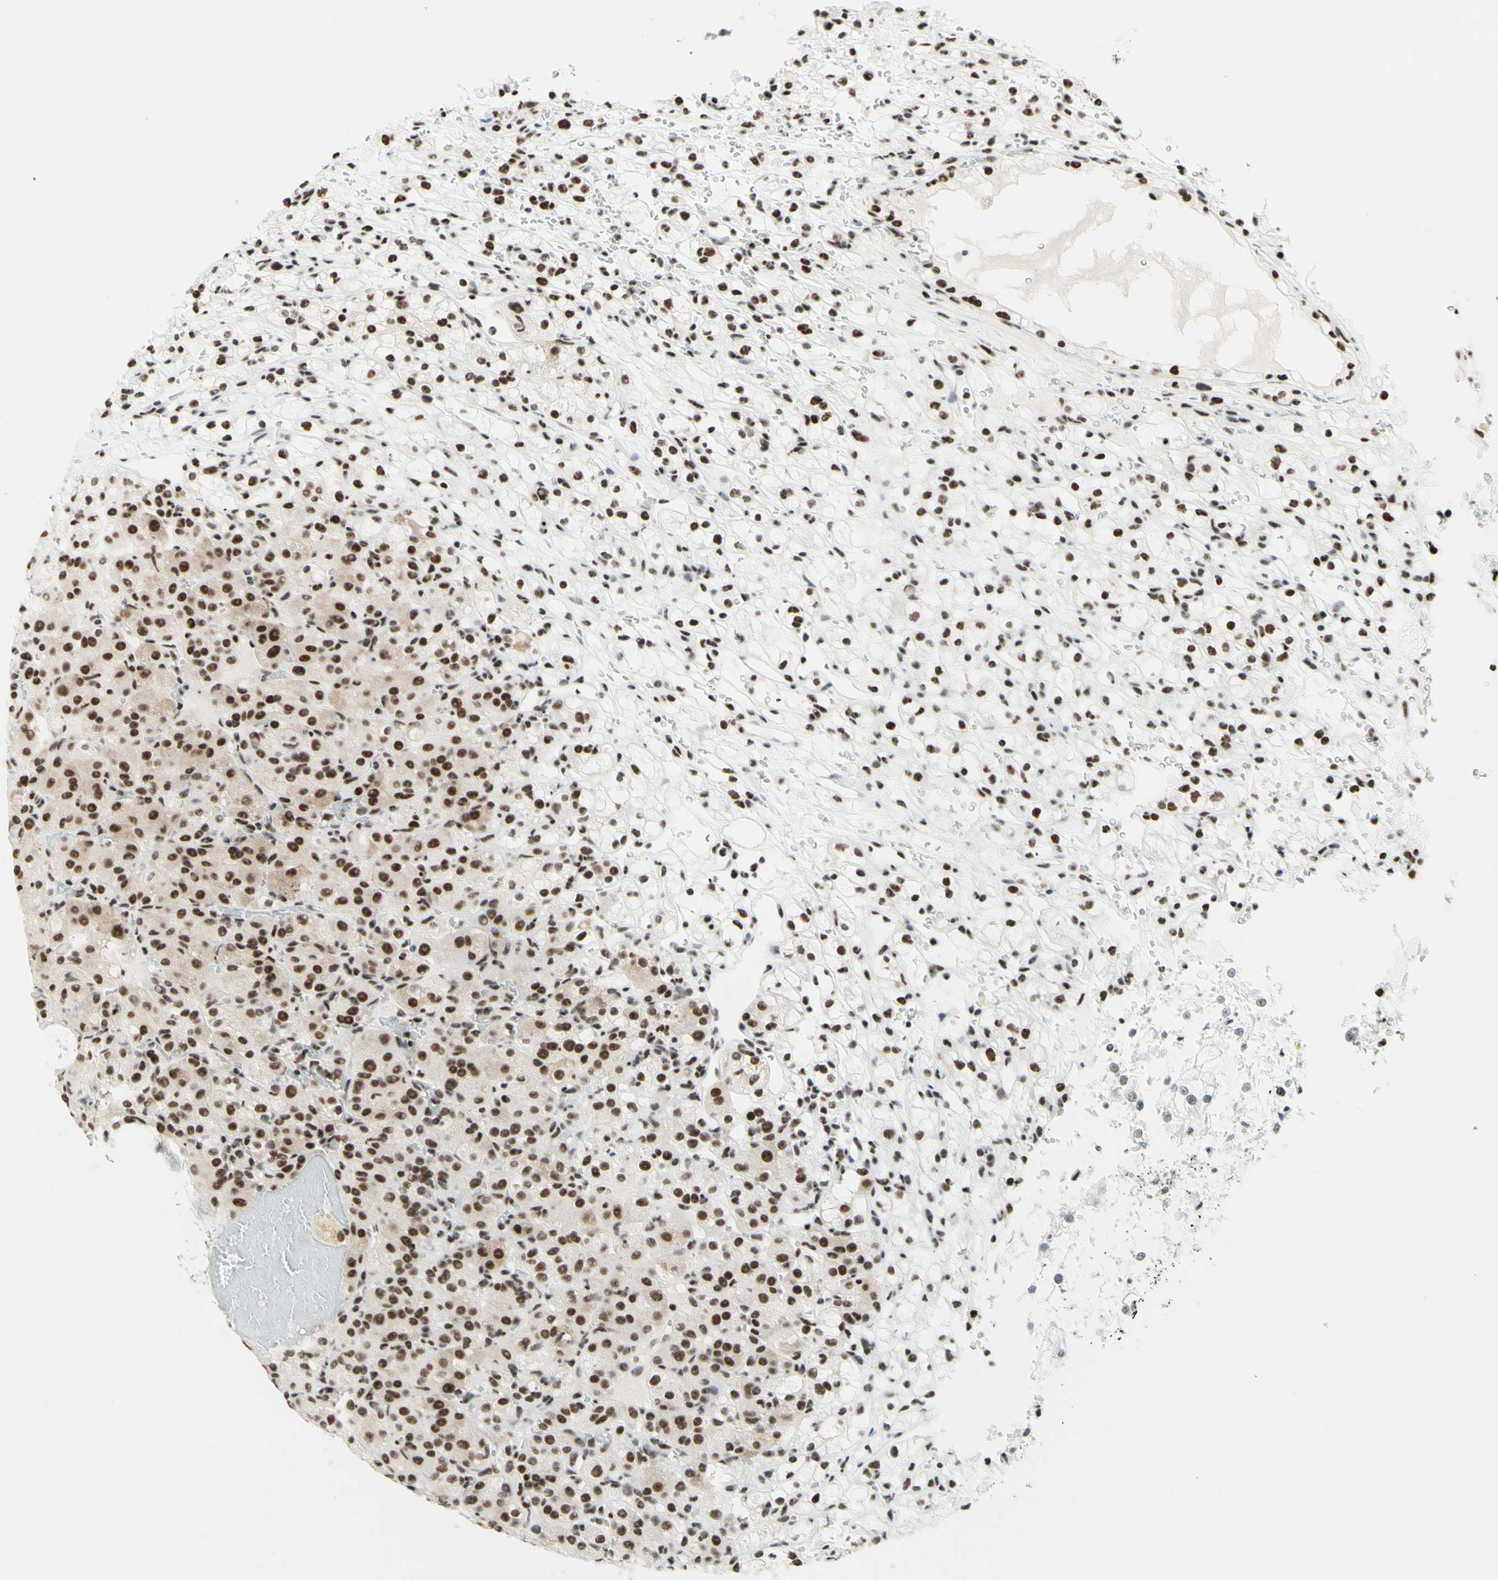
{"staining": {"intensity": "strong", "quantity": "25%-75%", "location": "nuclear"}, "tissue": "renal cancer", "cell_type": "Tumor cells", "image_type": "cancer", "snomed": [{"axis": "morphology", "description": "Adenocarcinoma, NOS"}, {"axis": "topography", "description": "Kidney"}], "caption": "Renal cancer (adenocarcinoma) stained for a protein (brown) displays strong nuclear positive positivity in about 25%-75% of tumor cells.", "gene": "WTAP", "patient": {"sex": "male", "age": 61}}